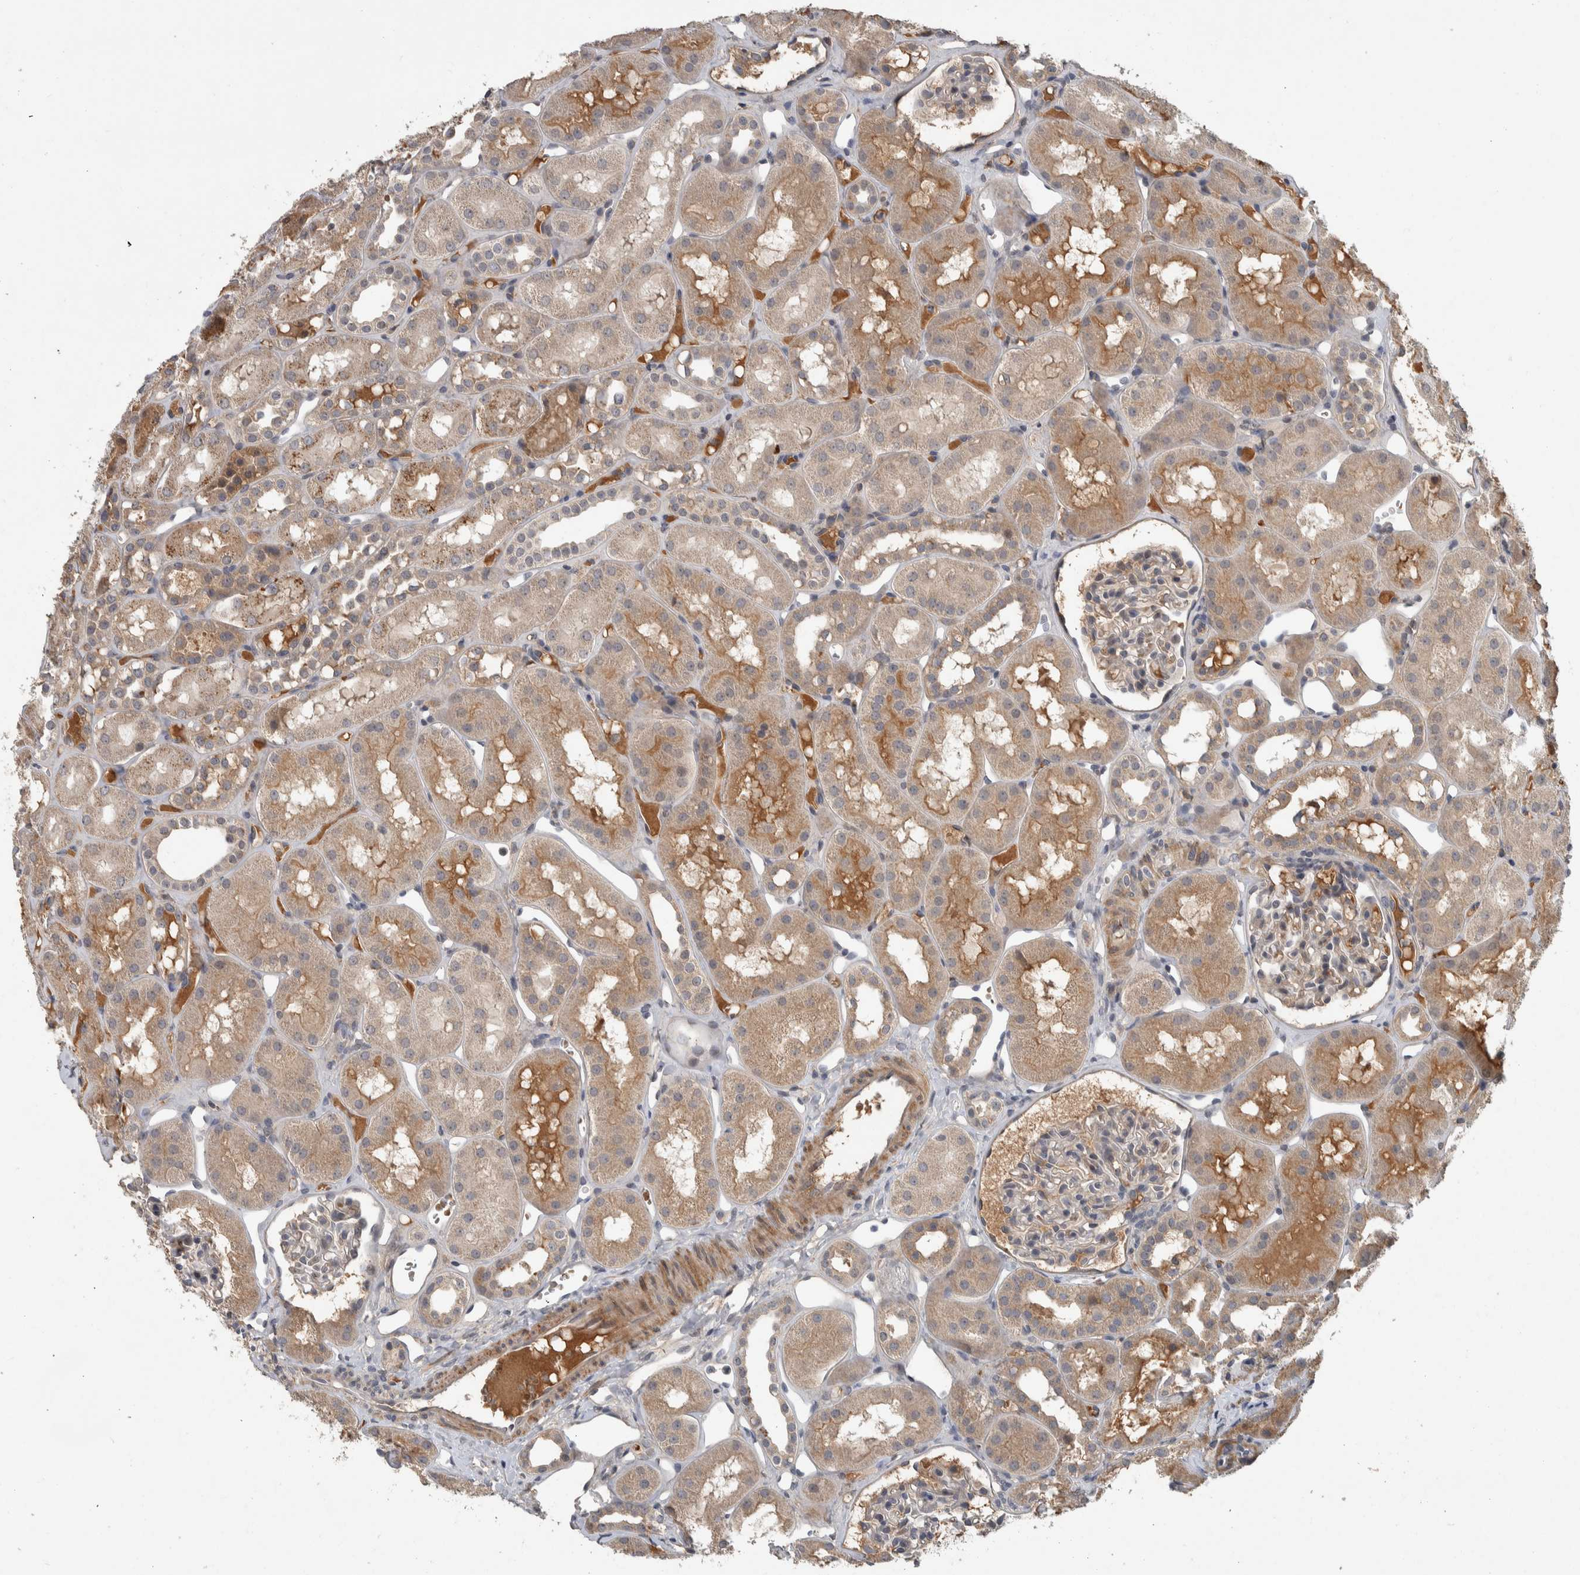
{"staining": {"intensity": "negative", "quantity": "none", "location": "none"}, "tissue": "kidney", "cell_type": "Cells in glomeruli", "image_type": "normal", "snomed": [{"axis": "morphology", "description": "Normal tissue, NOS"}, {"axis": "topography", "description": "Kidney"}], "caption": "An immunohistochemistry image of normal kidney is shown. There is no staining in cells in glomeruli of kidney.", "gene": "CHRM3", "patient": {"sex": "male", "age": 16}}